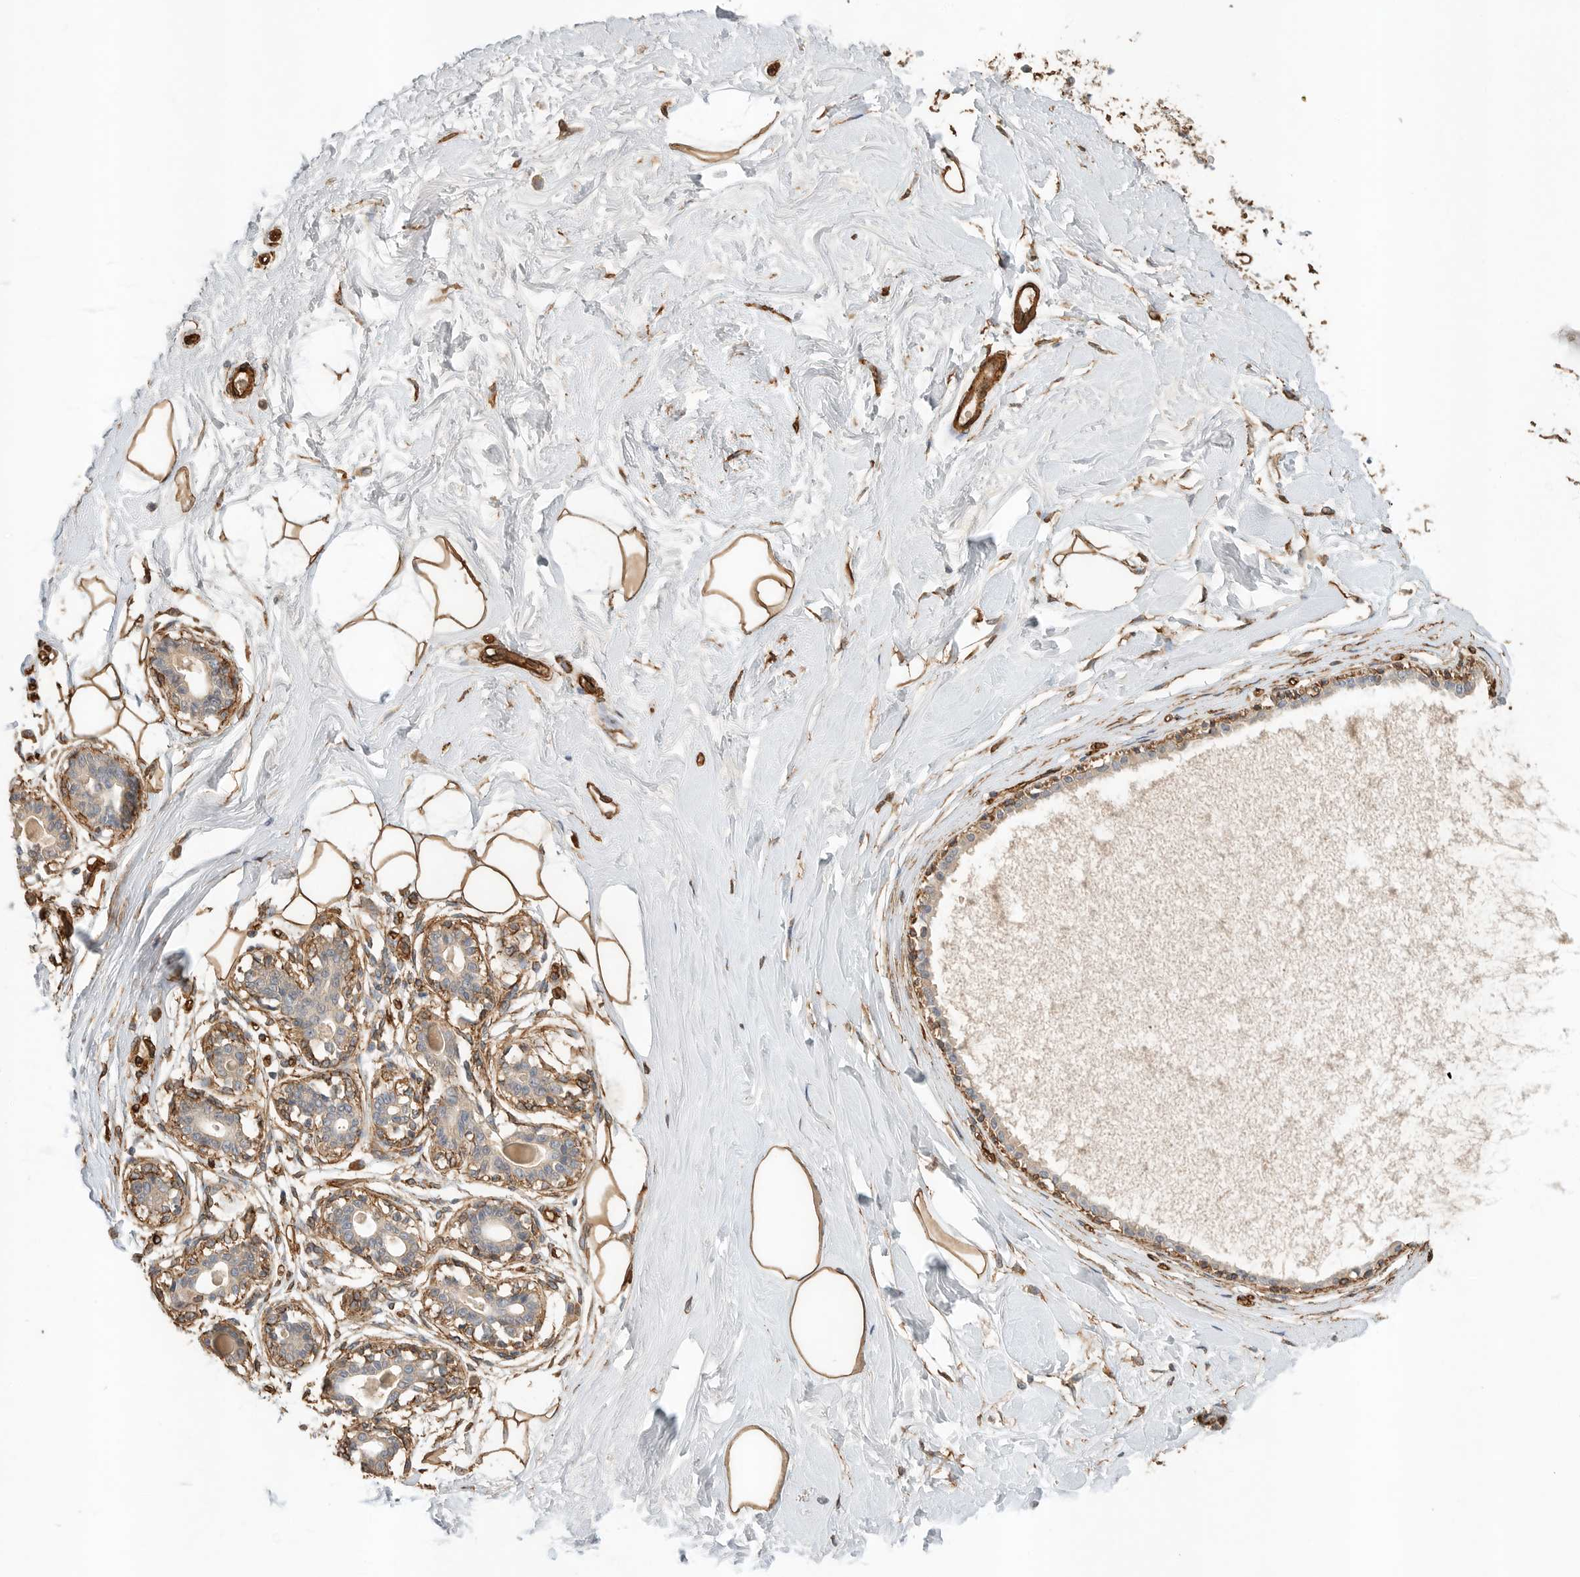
{"staining": {"intensity": "moderate", "quantity": ">75%", "location": "cytoplasmic/membranous"}, "tissue": "breast", "cell_type": "Adipocytes", "image_type": "normal", "snomed": [{"axis": "morphology", "description": "Normal tissue, NOS"}, {"axis": "topography", "description": "Breast"}], "caption": "DAB (3,3'-diaminobenzidine) immunohistochemical staining of benign breast displays moderate cytoplasmic/membranous protein expression in approximately >75% of adipocytes.", "gene": "JMJD4", "patient": {"sex": "female", "age": 45}}